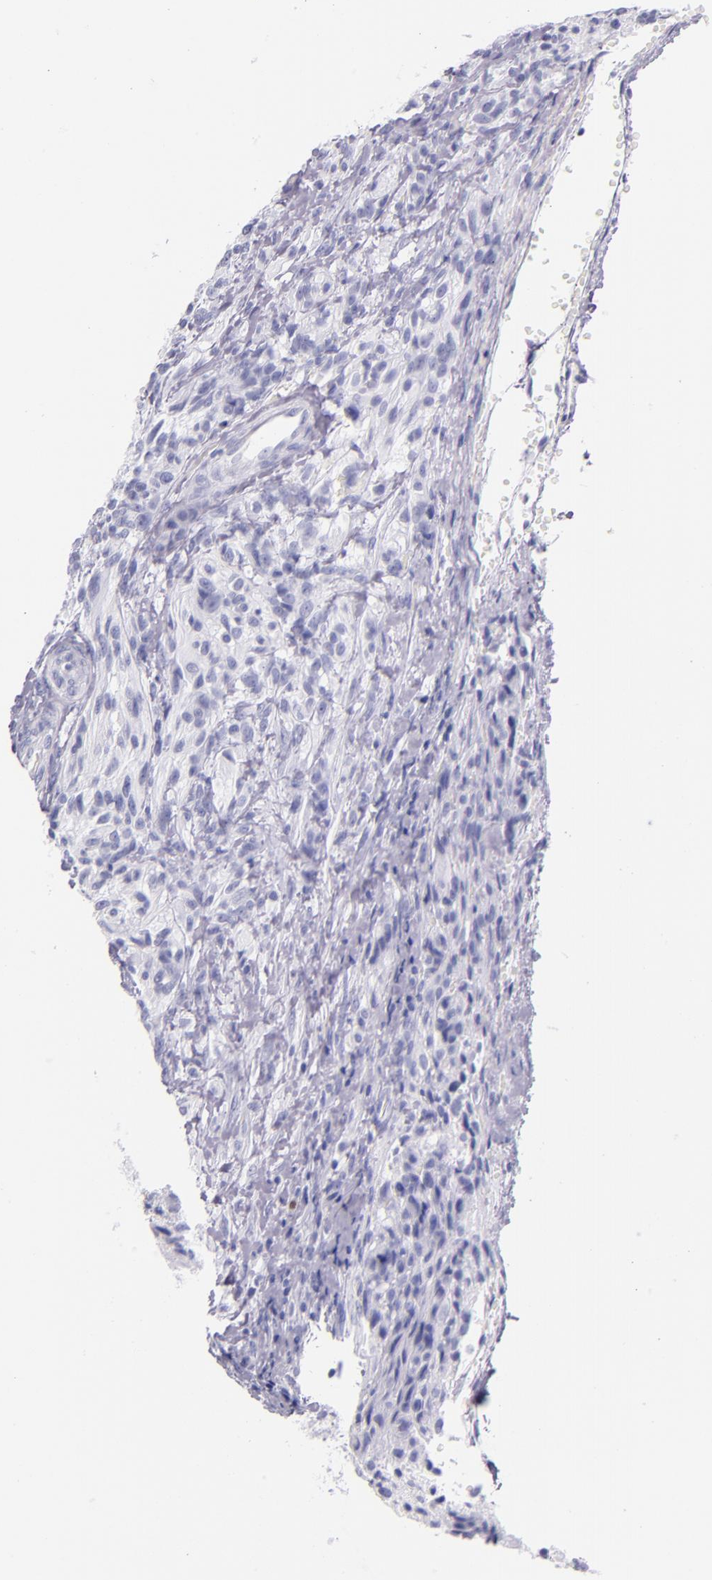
{"staining": {"intensity": "negative", "quantity": "none", "location": "none"}, "tissue": "glioma", "cell_type": "Tumor cells", "image_type": "cancer", "snomed": [{"axis": "morphology", "description": "Normal tissue, NOS"}, {"axis": "morphology", "description": "Glioma, malignant, High grade"}, {"axis": "topography", "description": "Cerebral cortex"}], "caption": "DAB (3,3'-diaminobenzidine) immunohistochemical staining of human glioma reveals no significant staining in tumor cells.", "gene": "IRF4", "patient": {"sex": "male", "age": 56}}